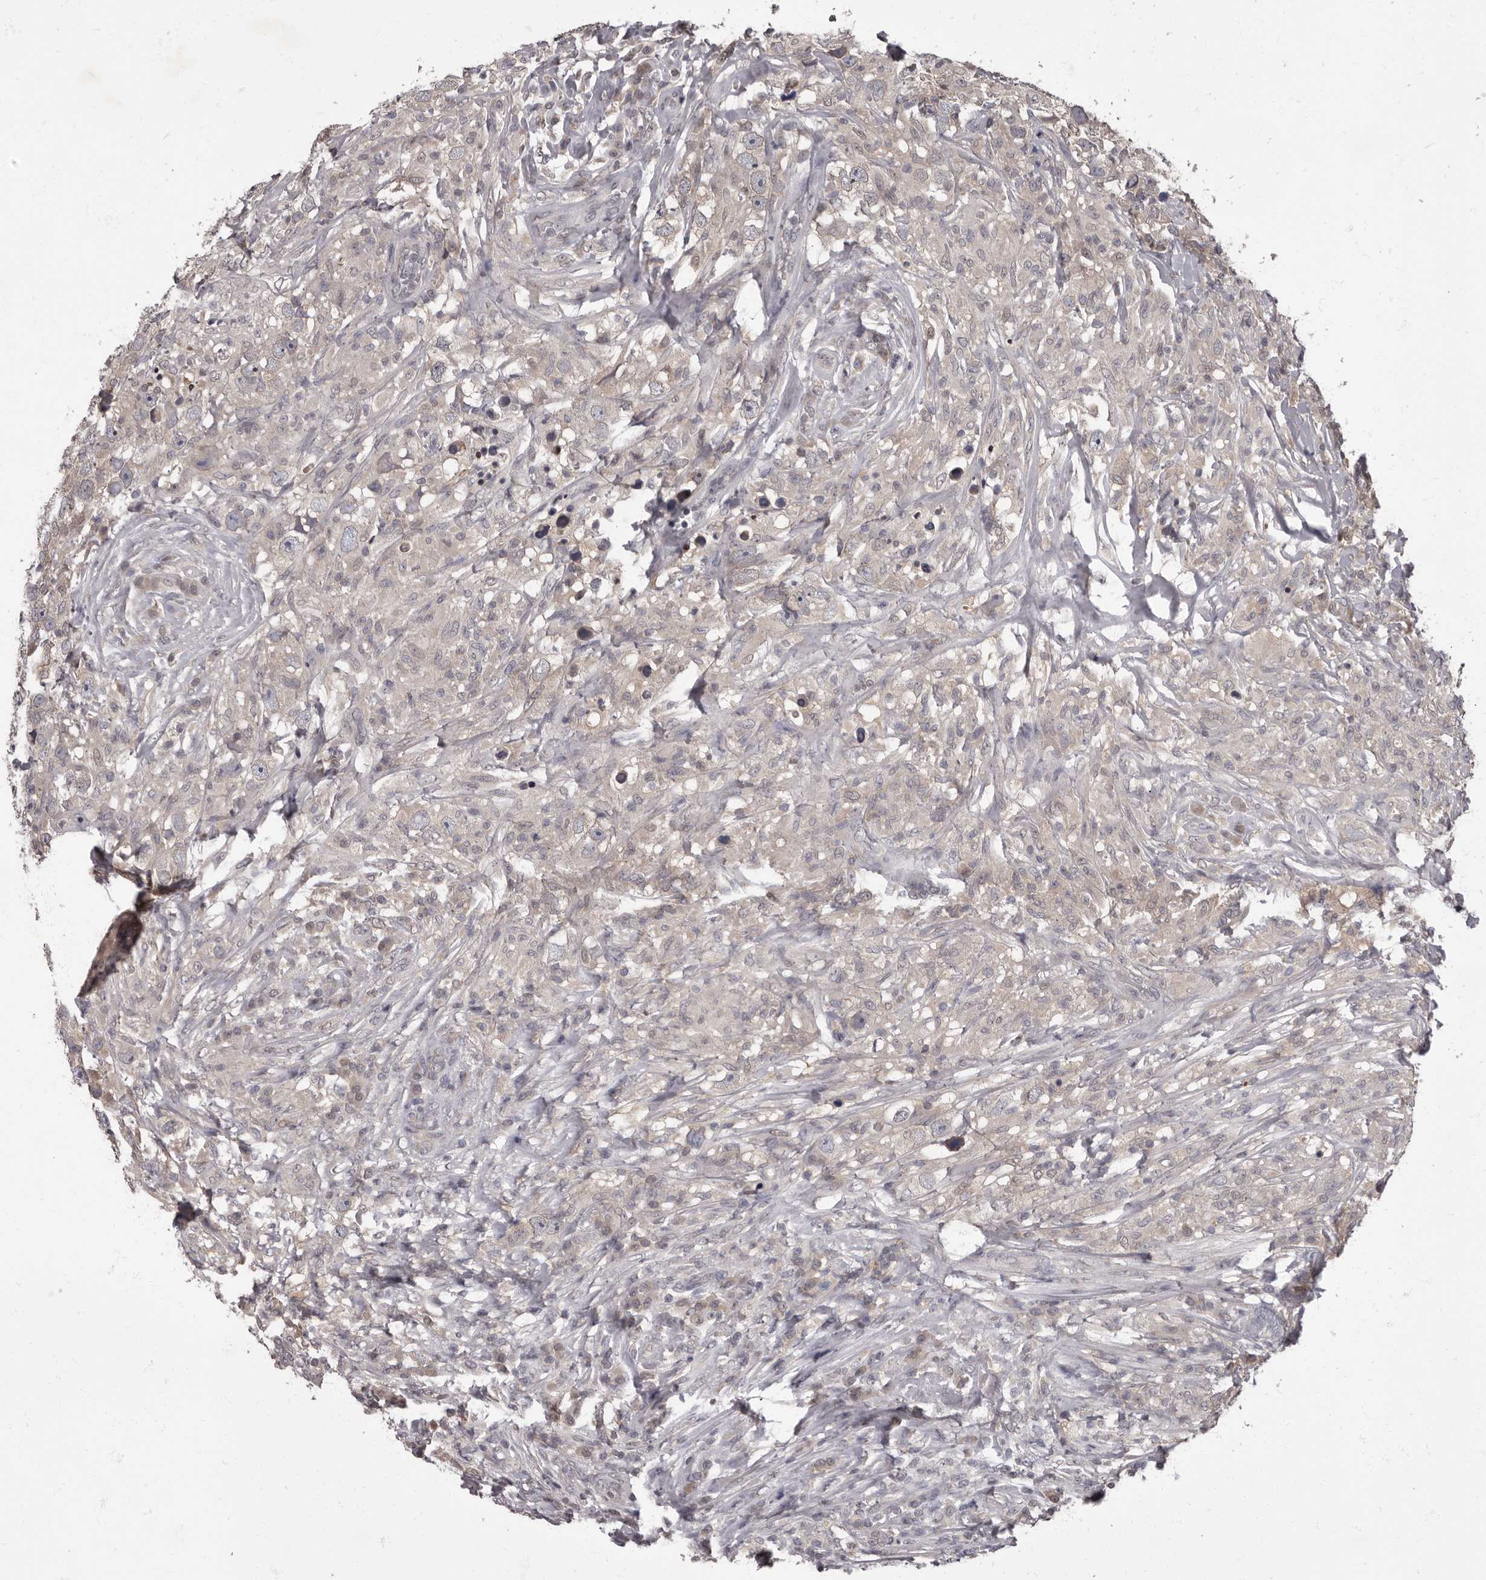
{"staining": {"intensity": "negative", "quantity": "none", "location": "none"}, "tissue": "testis cancer", "cell_type": "Tumor cells", "image_type": "cancer", "snomed": [{"axis": "morphology", "description": "Seminoma, NOS"}, {"axis": "topography", "description": "Testis"}], "caption": "This is an immunohistochemistry photomicrograph of human testis cancer (seminoma). There is no staining in tumor cells.", "gene": "C1orf50", "patient": {"sex": "male", "age": 49}}